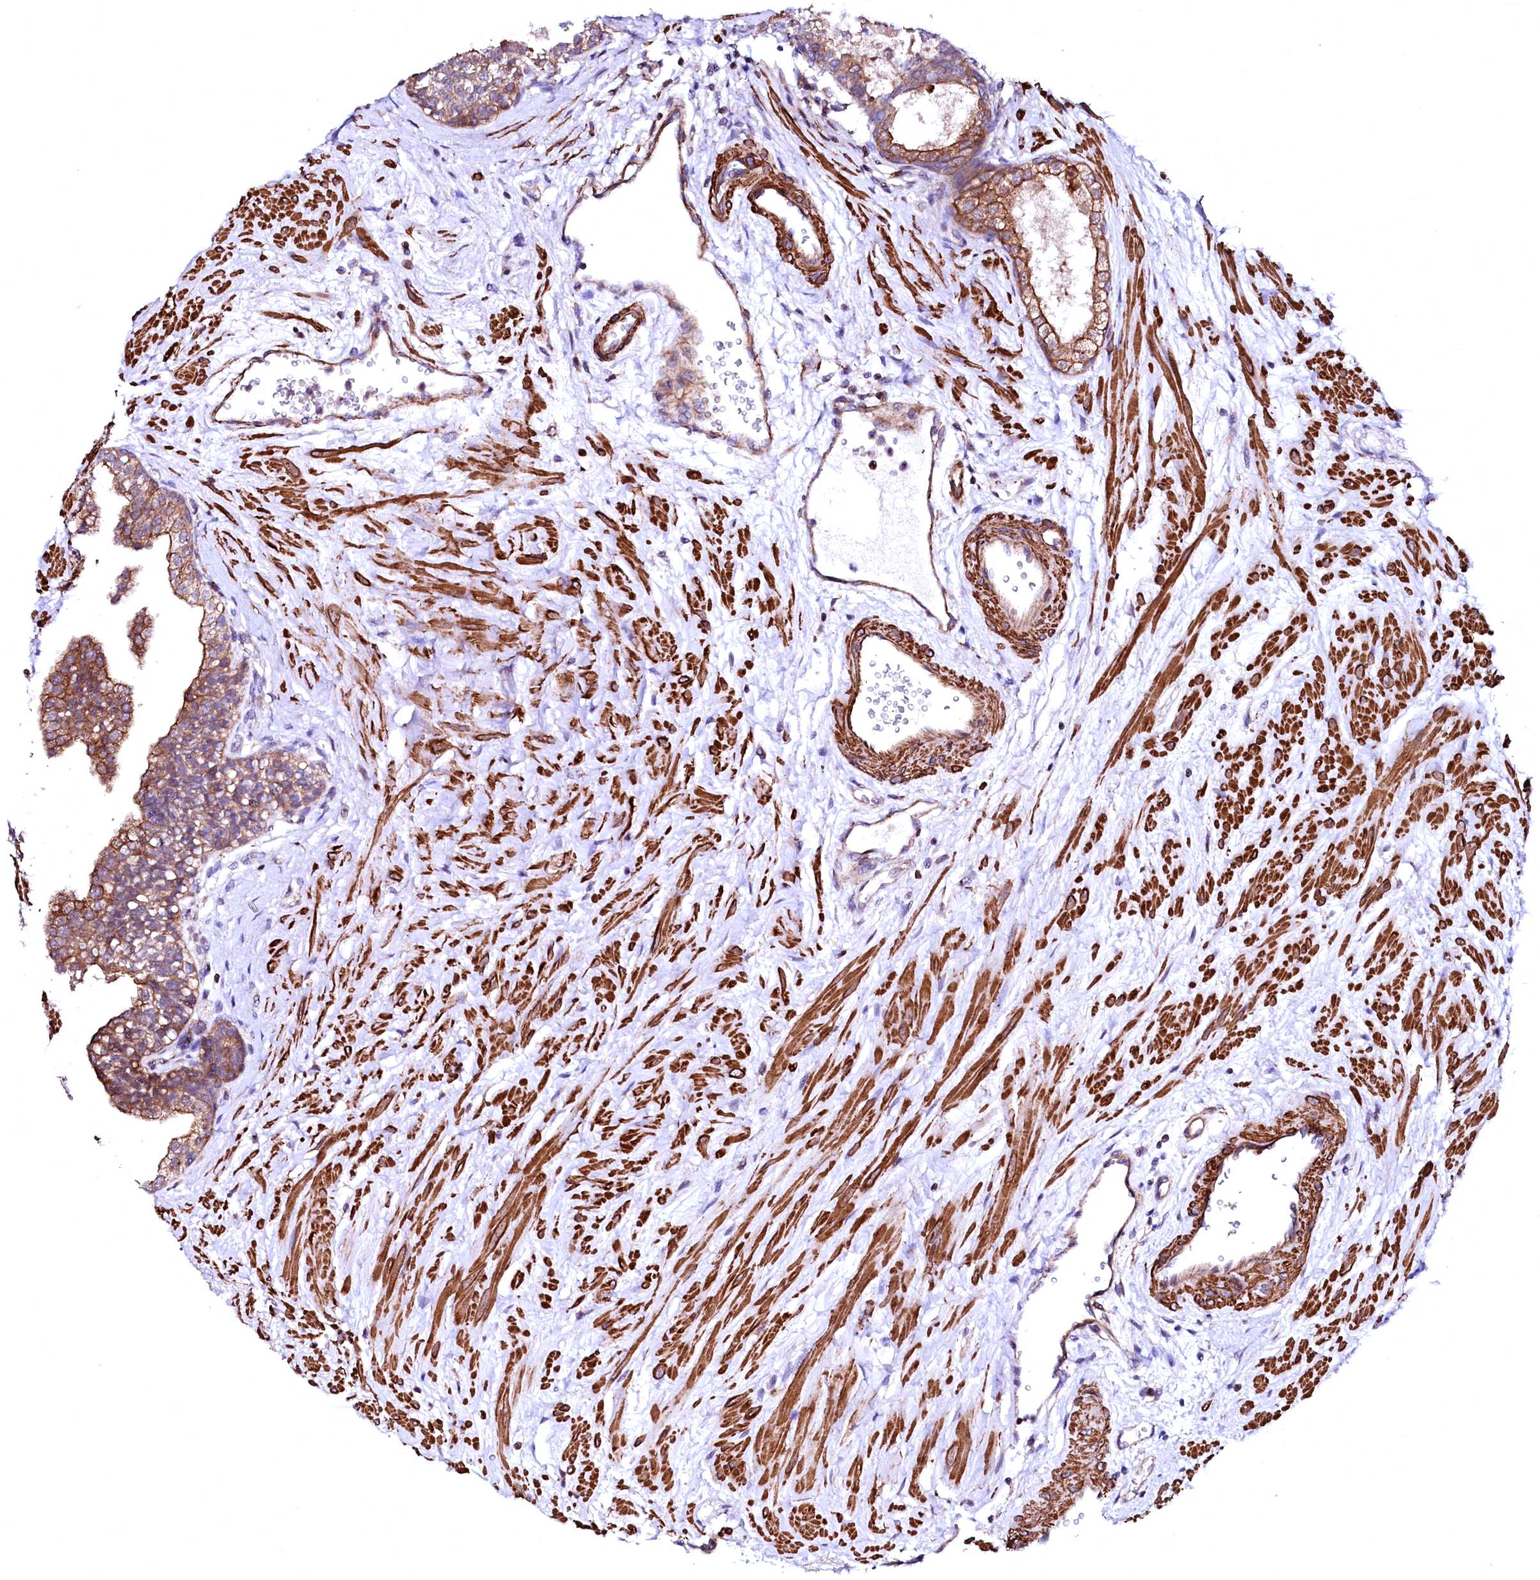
{"staining": {"intensity": "moderate", "quantity": ">75%", "location": "cytoplasmic/membranous"}, "tissue": "prostate", "cell_type": "Glandular cells", "image_type": "normal", "snomed": [{"axis": "morphology", "description": "Normal tissue, NOS"}, {"axis": "topography", "description": "Prostate"}], "caption": "DAB immunohistochemical staining of unremarkable human prostate demonstrates moderate cytoplasmic/membranous protein staining in about >75% of glandular cells.", "gene": "GPR176", "patient": {"sex": "male", "age": 48}}